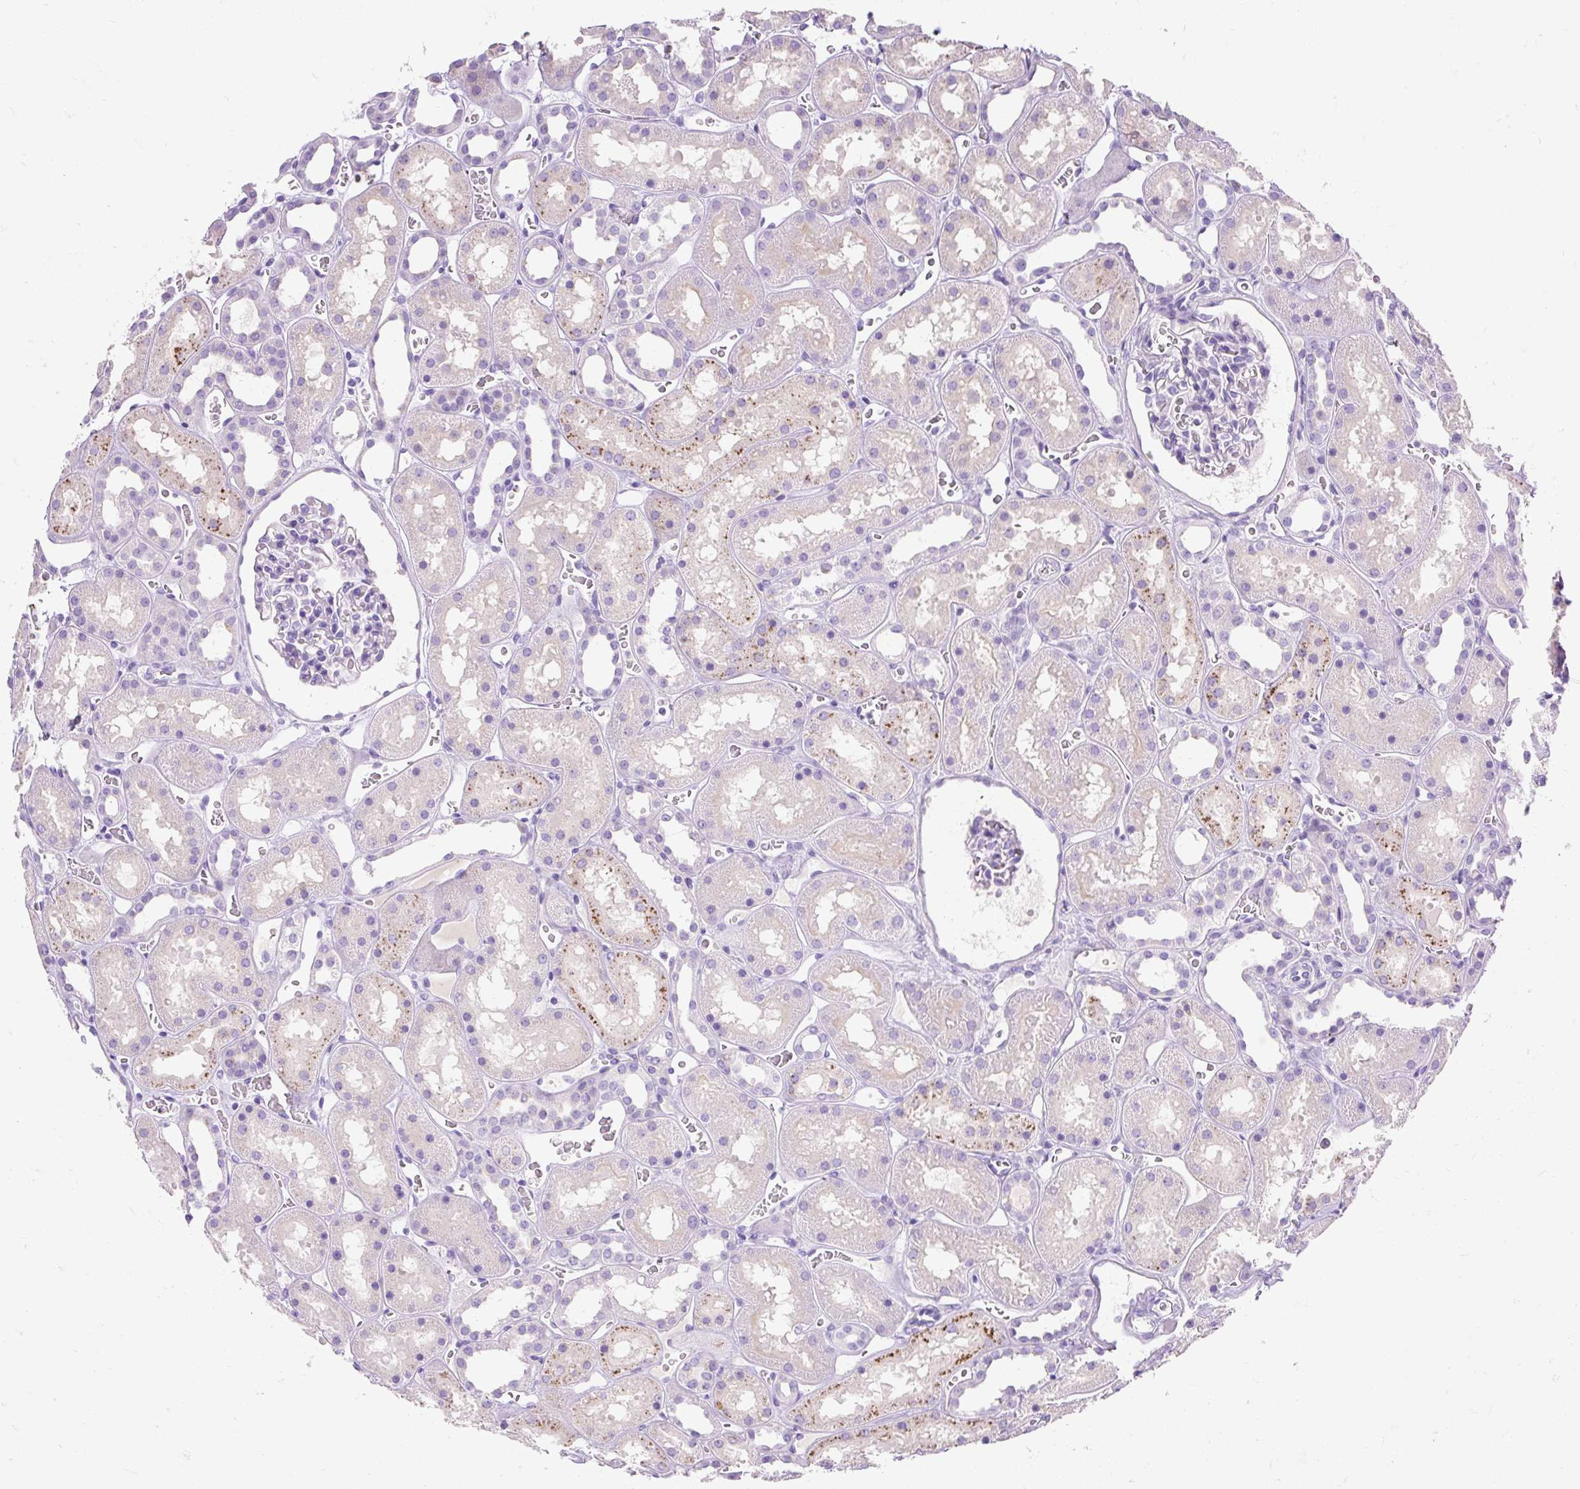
{"staining": {"intensity": "negative", "quantity": "none", "location": "none"}, "tissue": "kidney", "cell_type": "Cells in glomeruli", "image_type": "normal", "snomed": [{"axis": "morphology", "description": "Normal tissue, NOS"}, {"axis": "topography", "description": "Kidney"}], "caption": "Immunohistochemical staining of benign human kidney displays no significant expression in cells in glomeruli. (Brightfield microscopy of DAB IHC at high magnification).", "gene": "HEXB", "patient": {"sex": "female", "age": 41}}